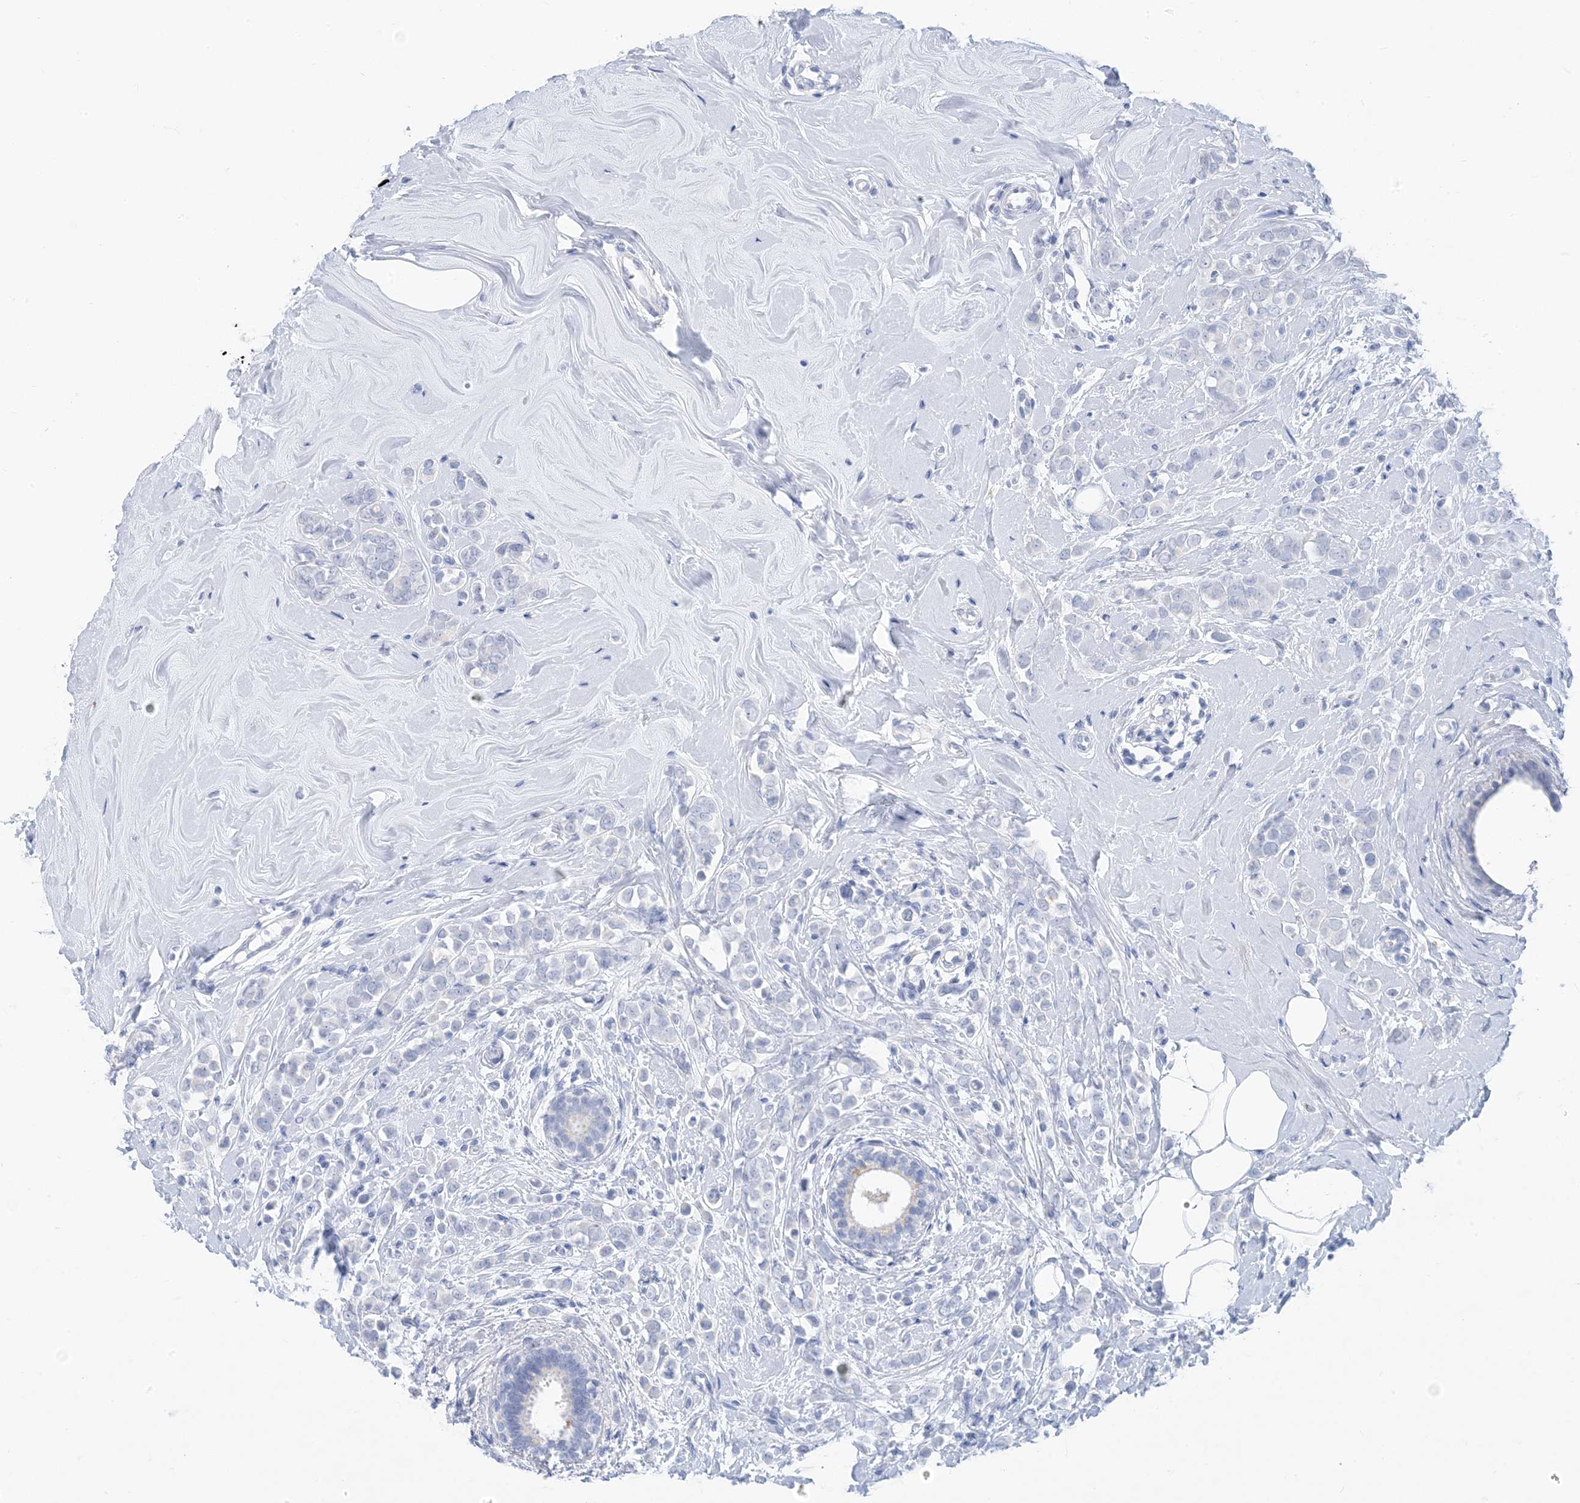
{"staining": {"intensity": "negative", "quantity": "none", "location": "none"}, "tissue": "breast cancer", "cell_type": "Tumor cells", "image_type": "cancer", "snomed": [{"axis": "morphology", "description": "Lobular carcinoma"}, {"axis": "topography", "description": "Breast"}], "caption": "A high-resolution micrograph shows immunohistochemistry (IHC) staining of breast lobular carcinoma, which reveals no significant positivity in tumor cells. Nuclei are stained in blue.", "gene": "SH3YL1", "patient": {"sex": "female", "age": 47}}